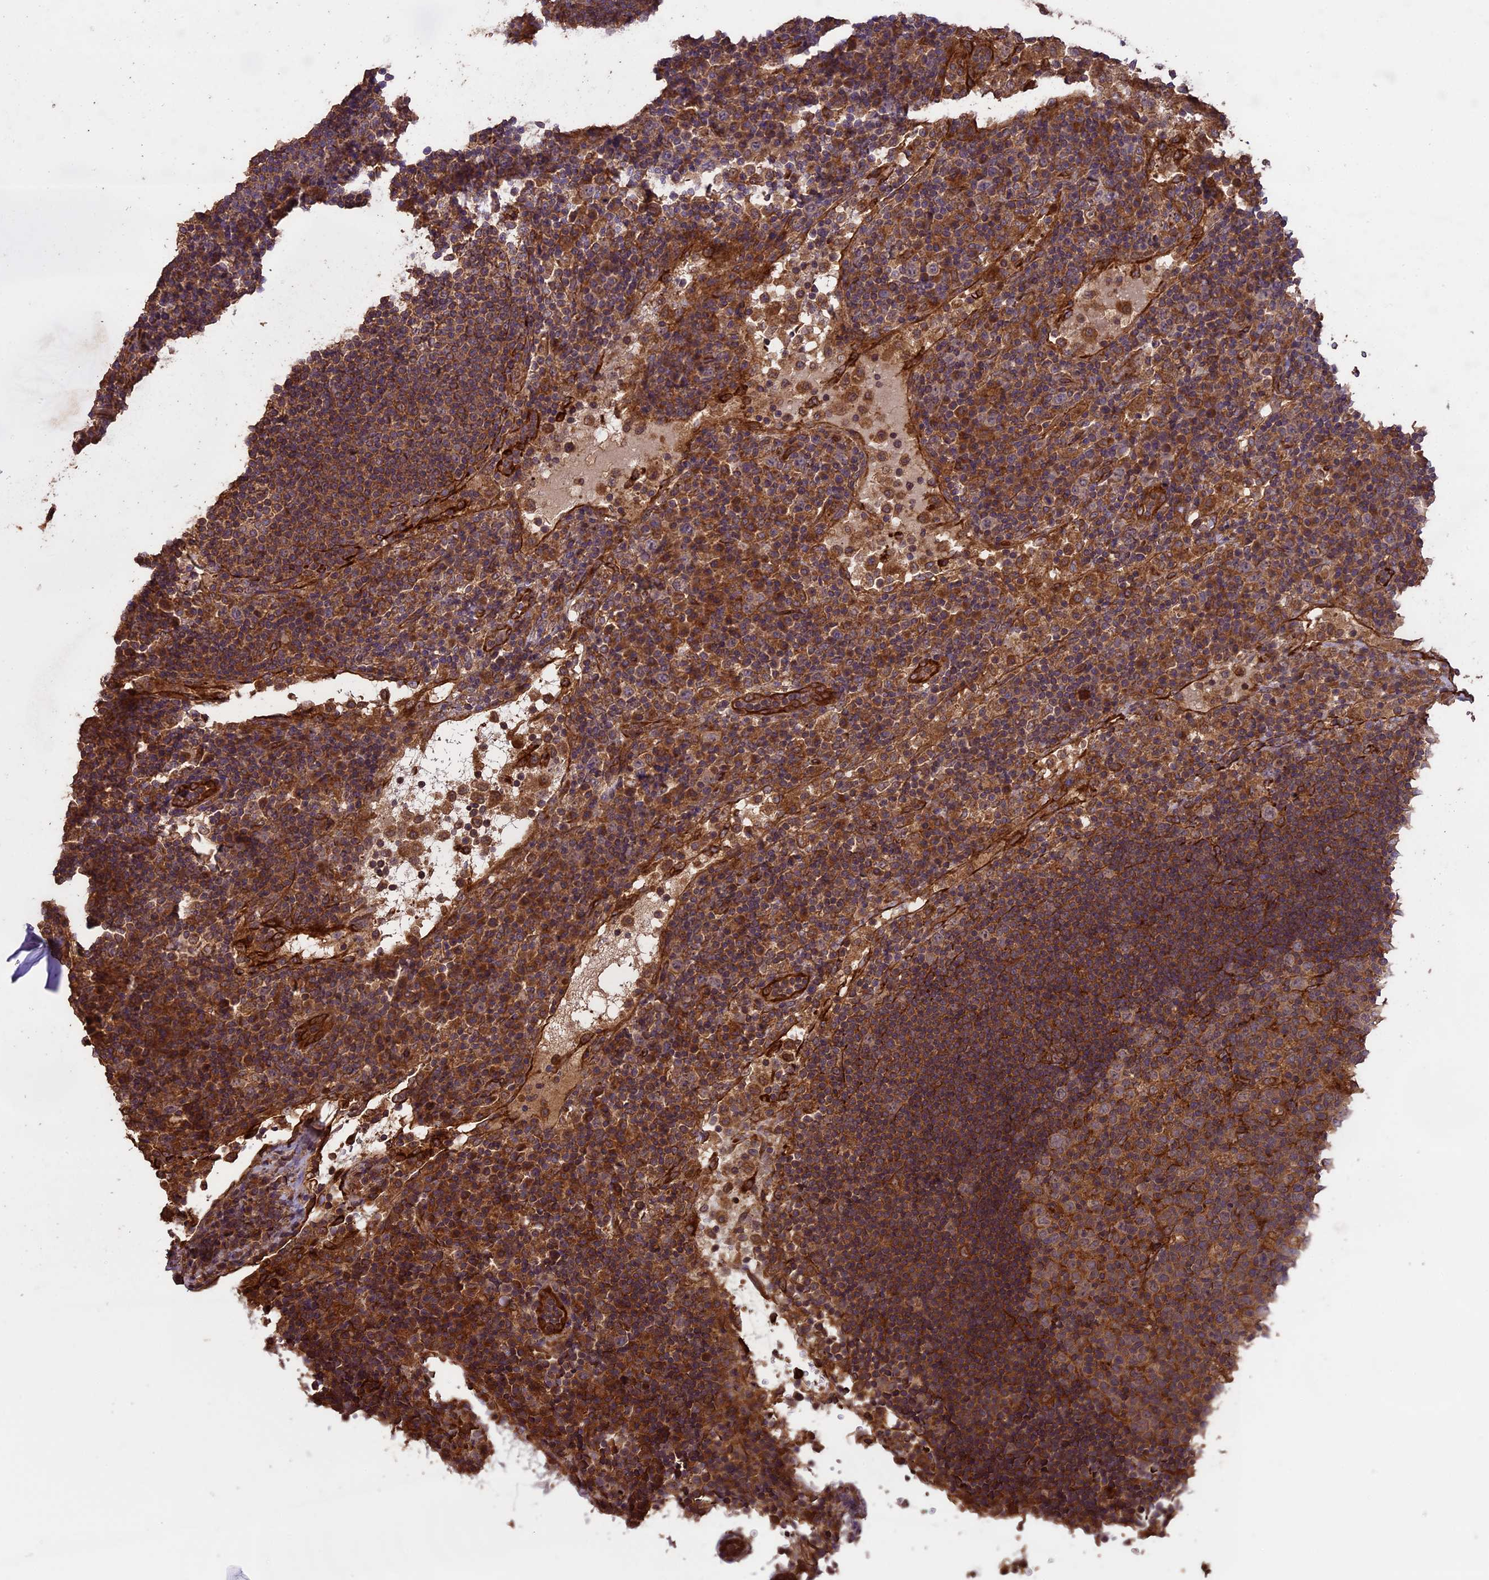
{"staining": {"intensity": "moderate", "quantity": ">75%", "location": "cytoplasmic/membranous"}, "tissue": "lymph node", "cell_type": "Germinal center cells", "image_type": "normal", "snomed": [{"axis": "morphology", "description": "Normal tissue, NOS"}, {"axis": "topography", "description": "Lymph node"}], "caption": "Lymph node stained for a protein (brown) shows moderate cytoplasmic/membranous positive staining in about >75% of germinal center cells.", "gene": "TTLL10", "patient": {"sex": "female", "age": 53}}